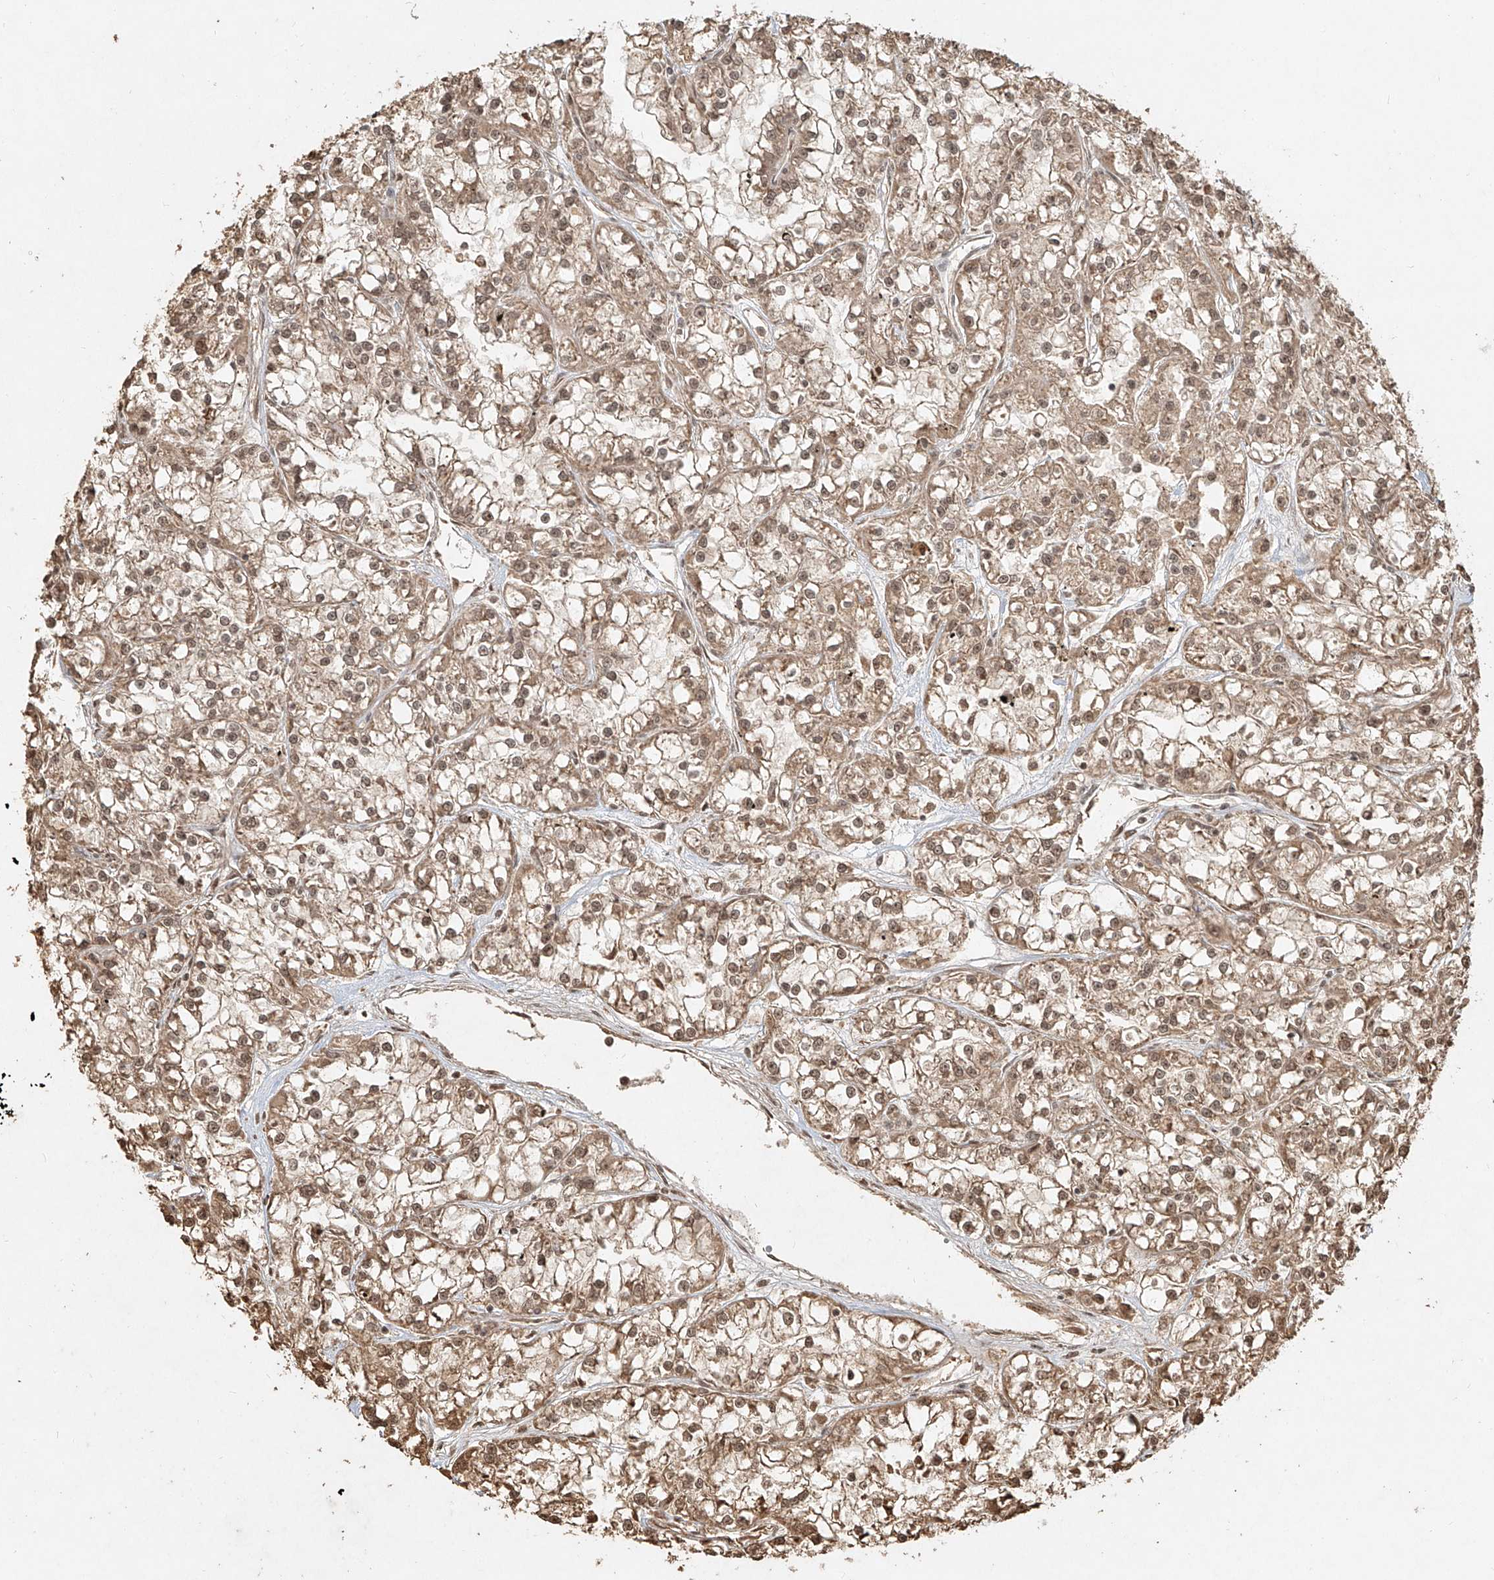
{"staining": {"intensity": "moderate", "quantity": ">75%", "location": "cytoplasmic/membranous,nuclear"}, "tissue": "renal cancer", "cell_type": "Tumor cells", "image_type": "cancer", "snomed": [{"axis": "morphology", "description": "Adenocarcinoma, NOS"}, {"axis": "topography", "description": "Kidney"}], "caption": "This histopathology image reveals immunohistochemistry staining of human renal cancer, with medium moderate cytoplasmic/membranous and nuclear staining in about >75% of tumor cells.", "gene": "UBE2K", "patient": {"sex": "female", "age": 52}}